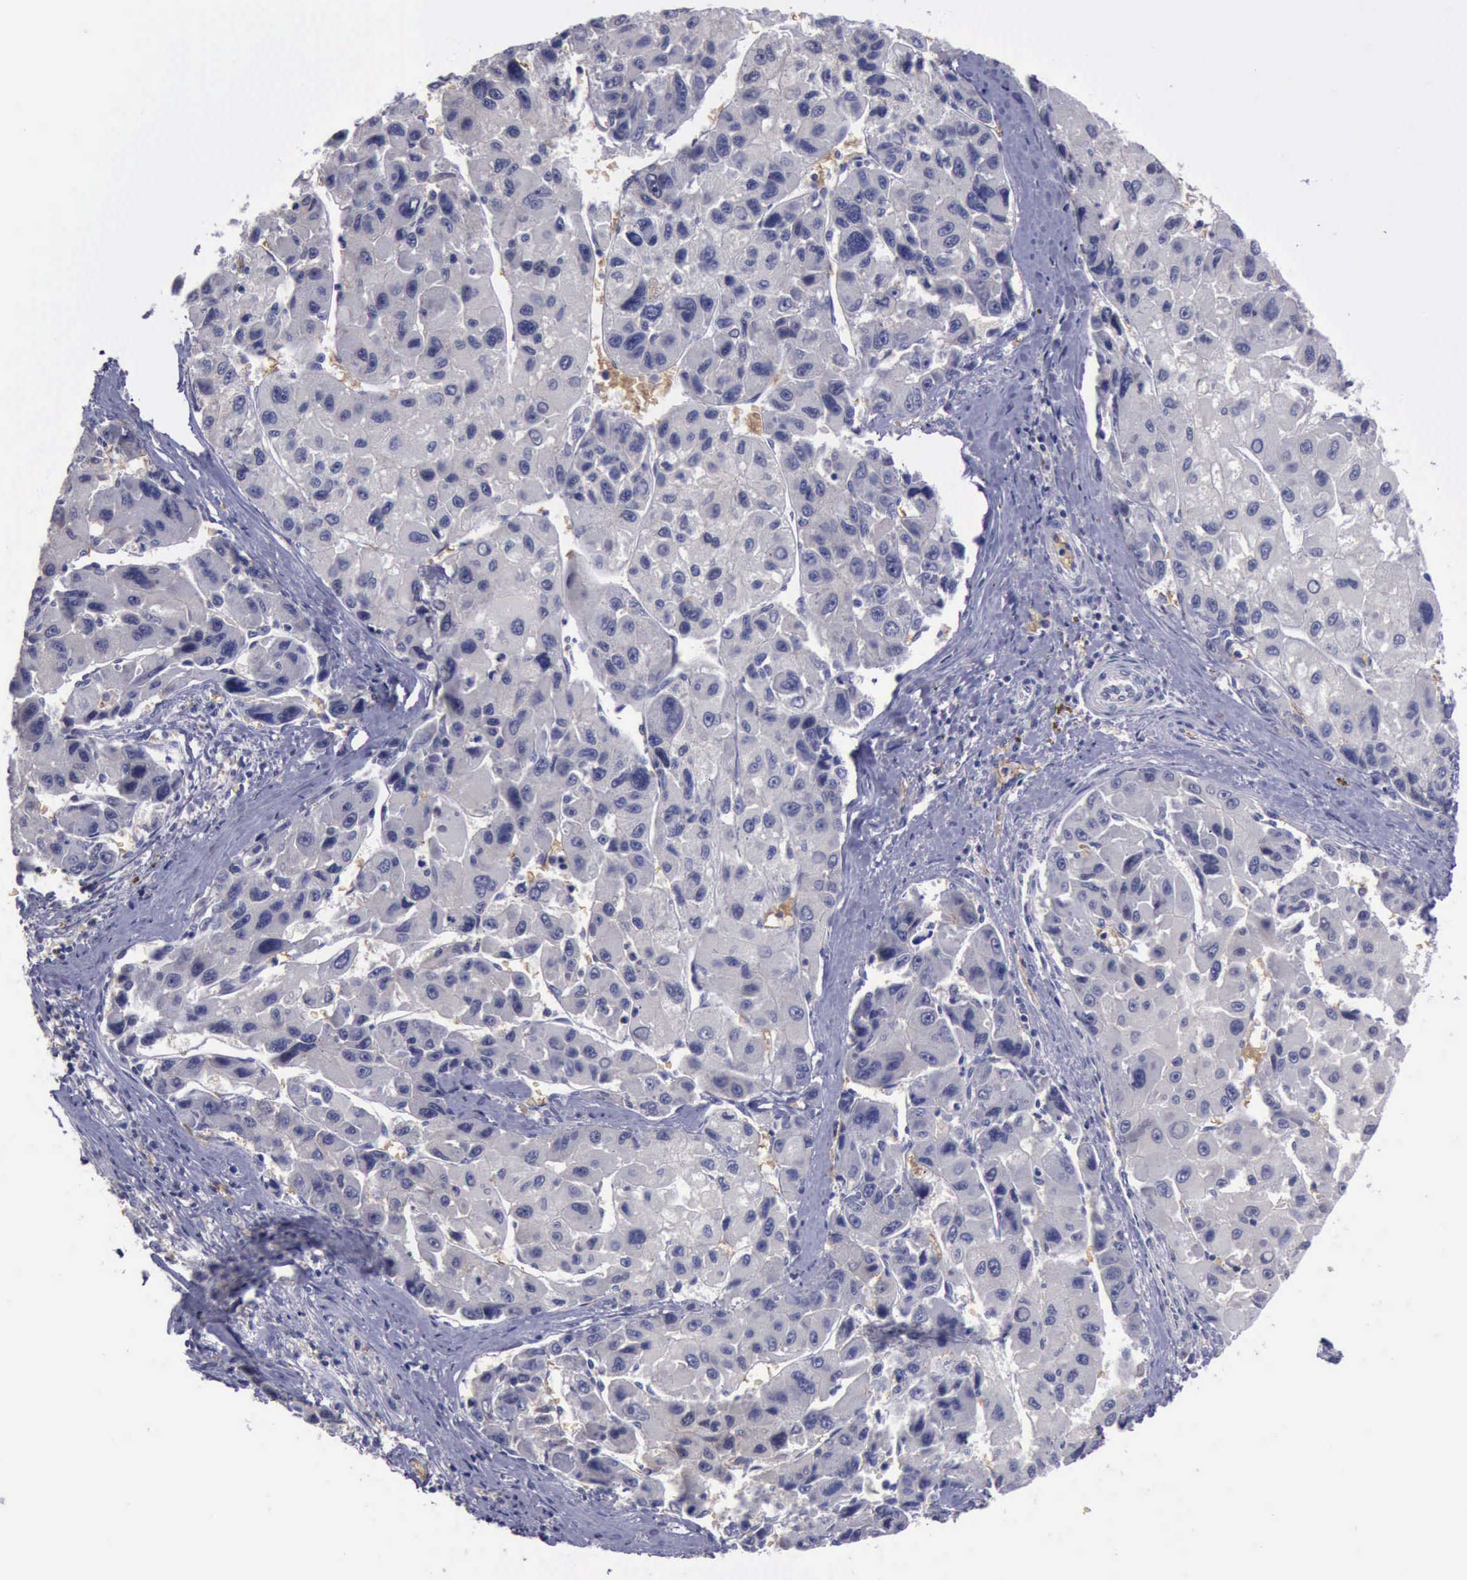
{"staining": {"intensity": "negative", "quantity": "none", "location": "none"}, "tissue": "liver cancer", "cell_type": "Tumor cells", "image_type": "cancer", "snomed": [{"axis": "morphology", "description": "Carcinoma, Hepatocellular, NOS"}, {"axis": "topography", "description": "Liver"}], "caption": "Immunohistochemistry (IHC) histopathology image of neoplastic tissue: liver cancer stained with DAB exhibits no significant protein positivity in tumor cells. Nuclei are stained in blue.", "gene": "CEP128", "patient": {"sex": "male", "age": 64}}